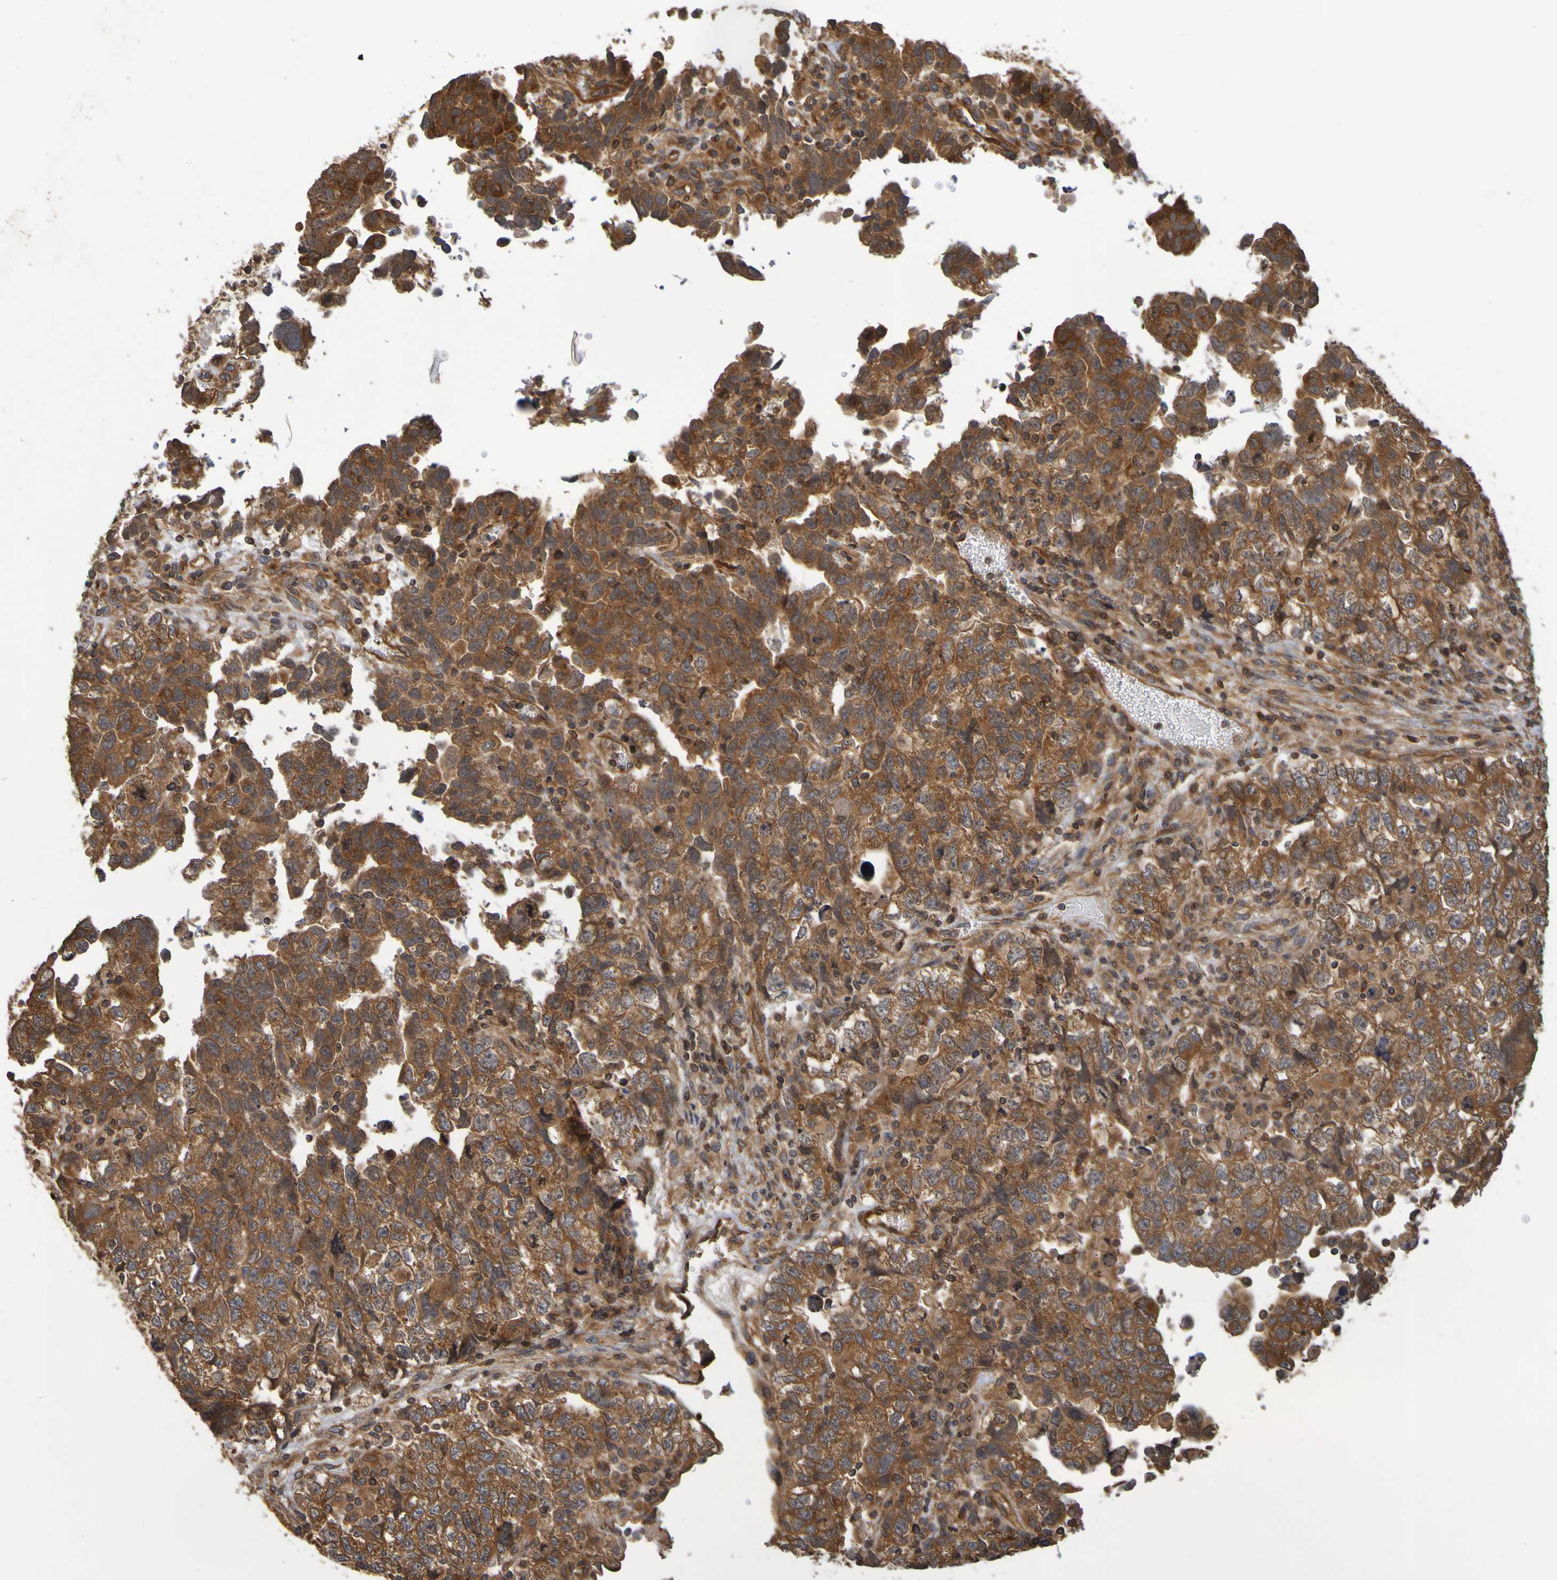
{"staining": {"intensity": "strong", "quantity": ">75%", "location": "cytoplasmic/membranous"}, "tissue": "testis cancer", "cell_type": "Tumor cells", "image_type": "cancer", "snomed": [{"axis": "morphology", "description": "Carcinoma, Embryonal, NOS"}, {"axis": "topography", "description": "Testis"}], "caption": "Immunohistochemical staining of embryonal carcinoma (testis) displays high levels of strong cytoplasmic/membranous protein positivity in approximately >75% of tumor cells. The staining was performed using DAB to visualize the protein expression in brown, while the nuclei were stained in blue with hematoxylin (Magnification: 20x).", "gene": "OCRL", "patient": {"sex": "male", "age": 36}}